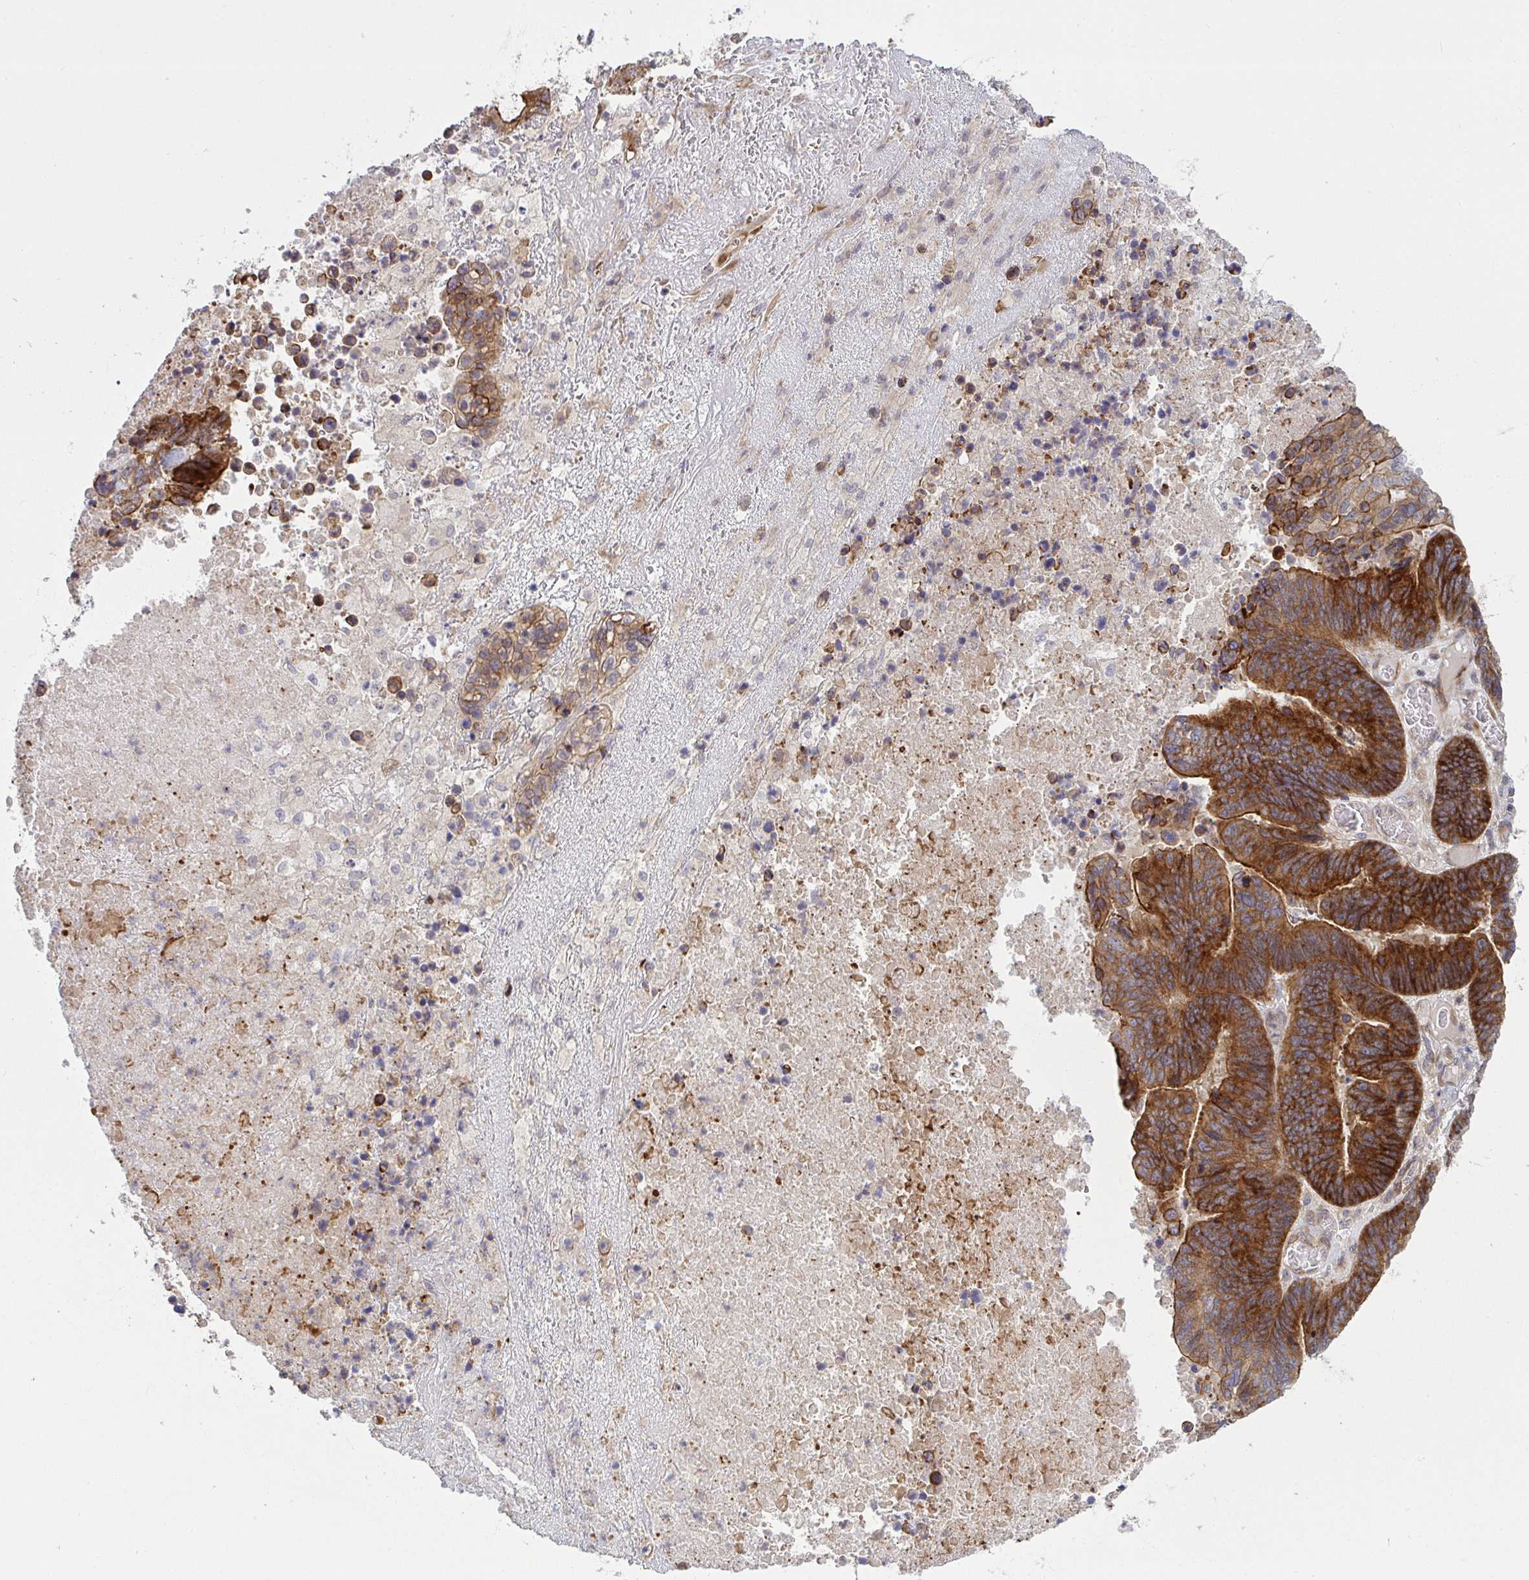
{"staining": {"intensity": "strong", "quantity": ">75%", "location": "cytoplasmic/membranous"}, "tissue": "lung cancer", "cell_type": "Tumor cells", "image_type": "cancer", "snomed": [{"axis": "morphology", "description": "Aneuploidy"}, {"axis": "morphology", "description": "Adenocarcinoma, NOS"}, {"axis": "morphology", "description": "Adenocarcinoma primary or metastatic"}, {"axis": "topography", "description": "Lung"}], "caption": "Human lung cancer stained with a brown dye reveals strong cytoplasmic/membranous positive positivity in about >75% of tumor cells.", "gene": "CASP9", "patient": {"sex": "female", "age": 75}}